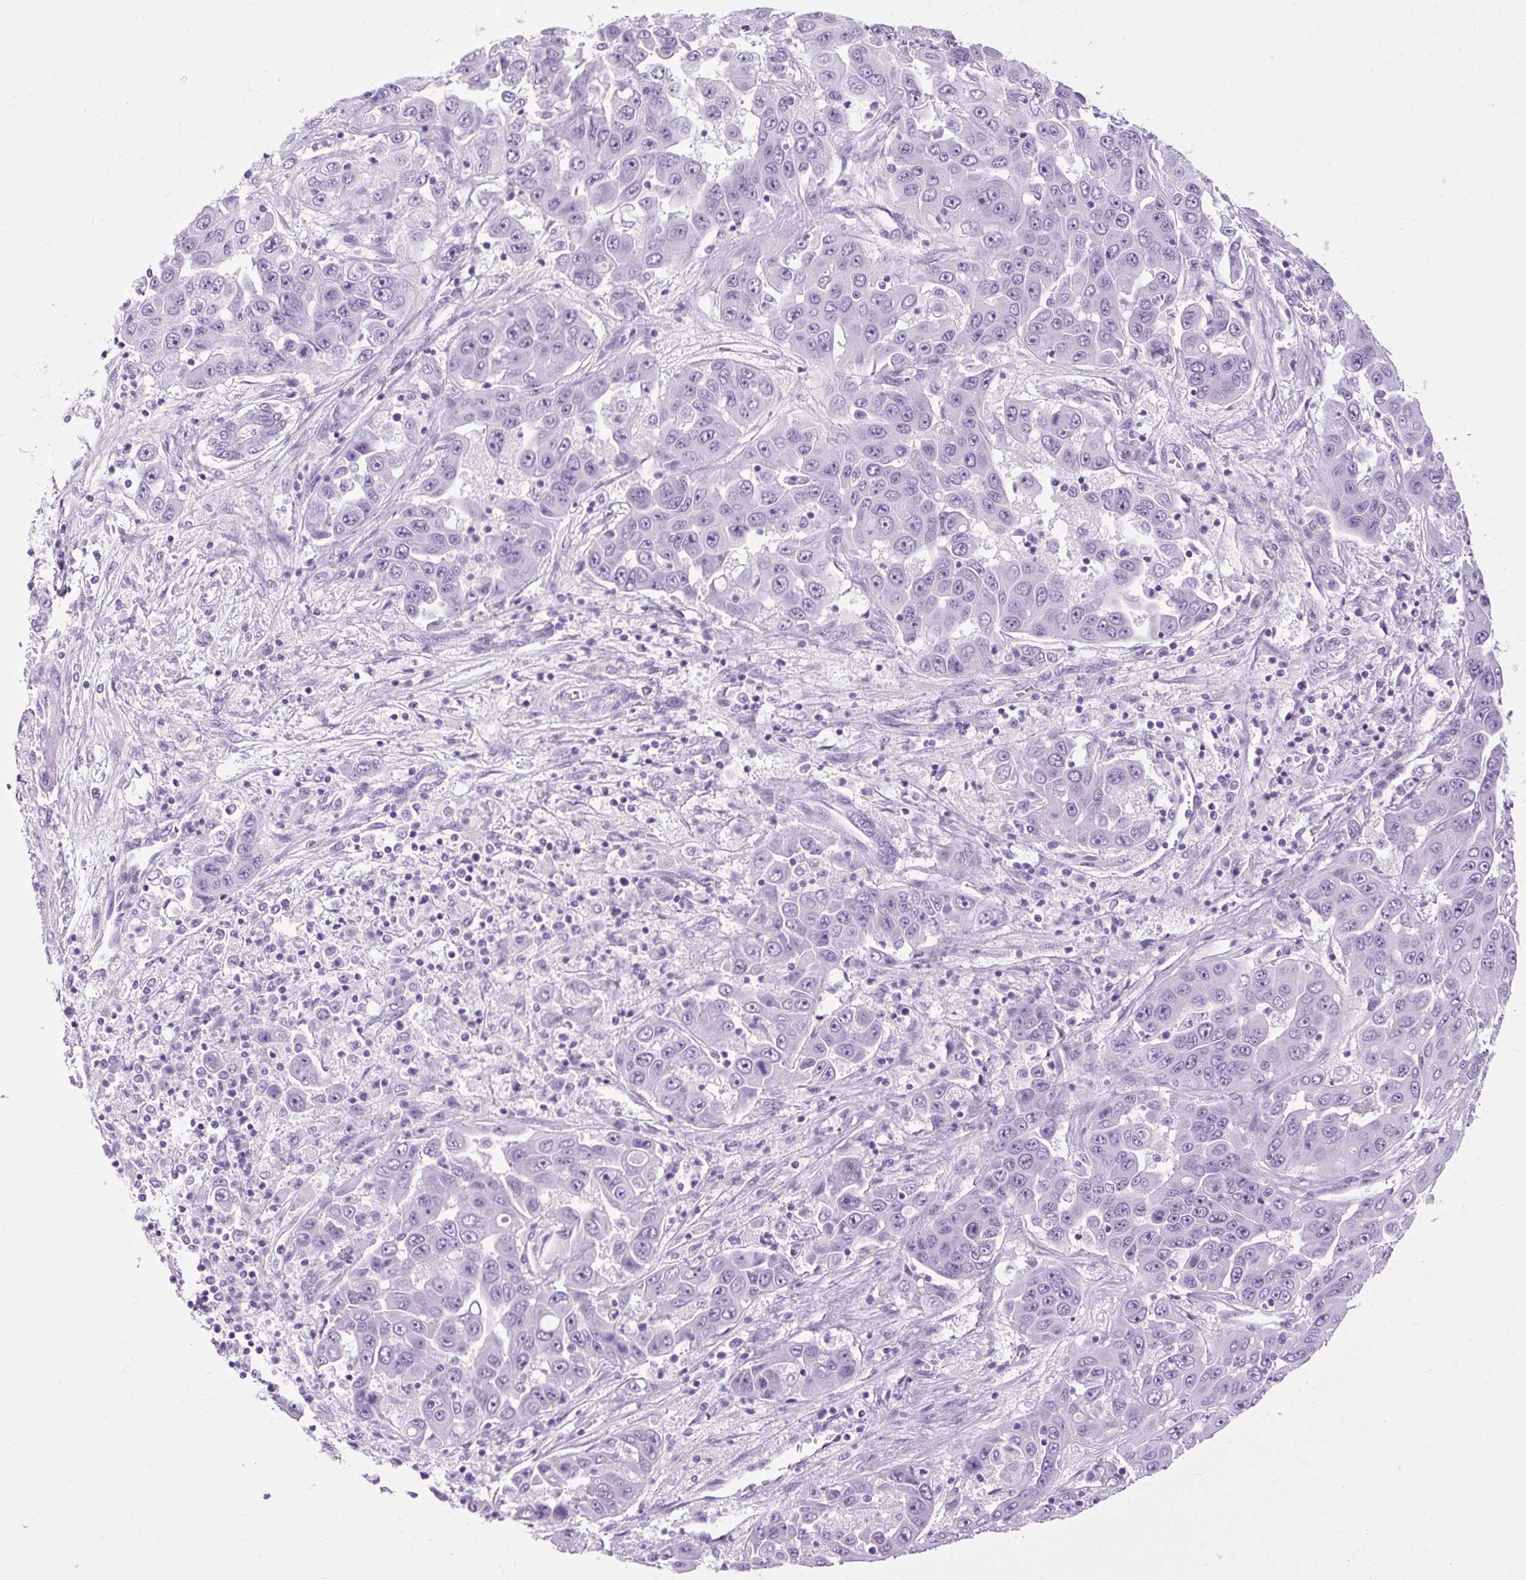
{"staining": {"intensity": "negative", "quantity": "none", "location": "none"}, "tissue": "liver cancer", "cell_type": "Tumor cells", "image_type": "cancer", "snomed": [{"axis": "morphology", "description": "Cholangiocarcinoma"}, {"axis": "topography", "description": "Liver"}], "caption": "Tumor cells are negative for brown protein staining in liver cholangiocarcinoma.", "gene": "B3GNT4", "patient": {"sex": "female", "age": 52}}